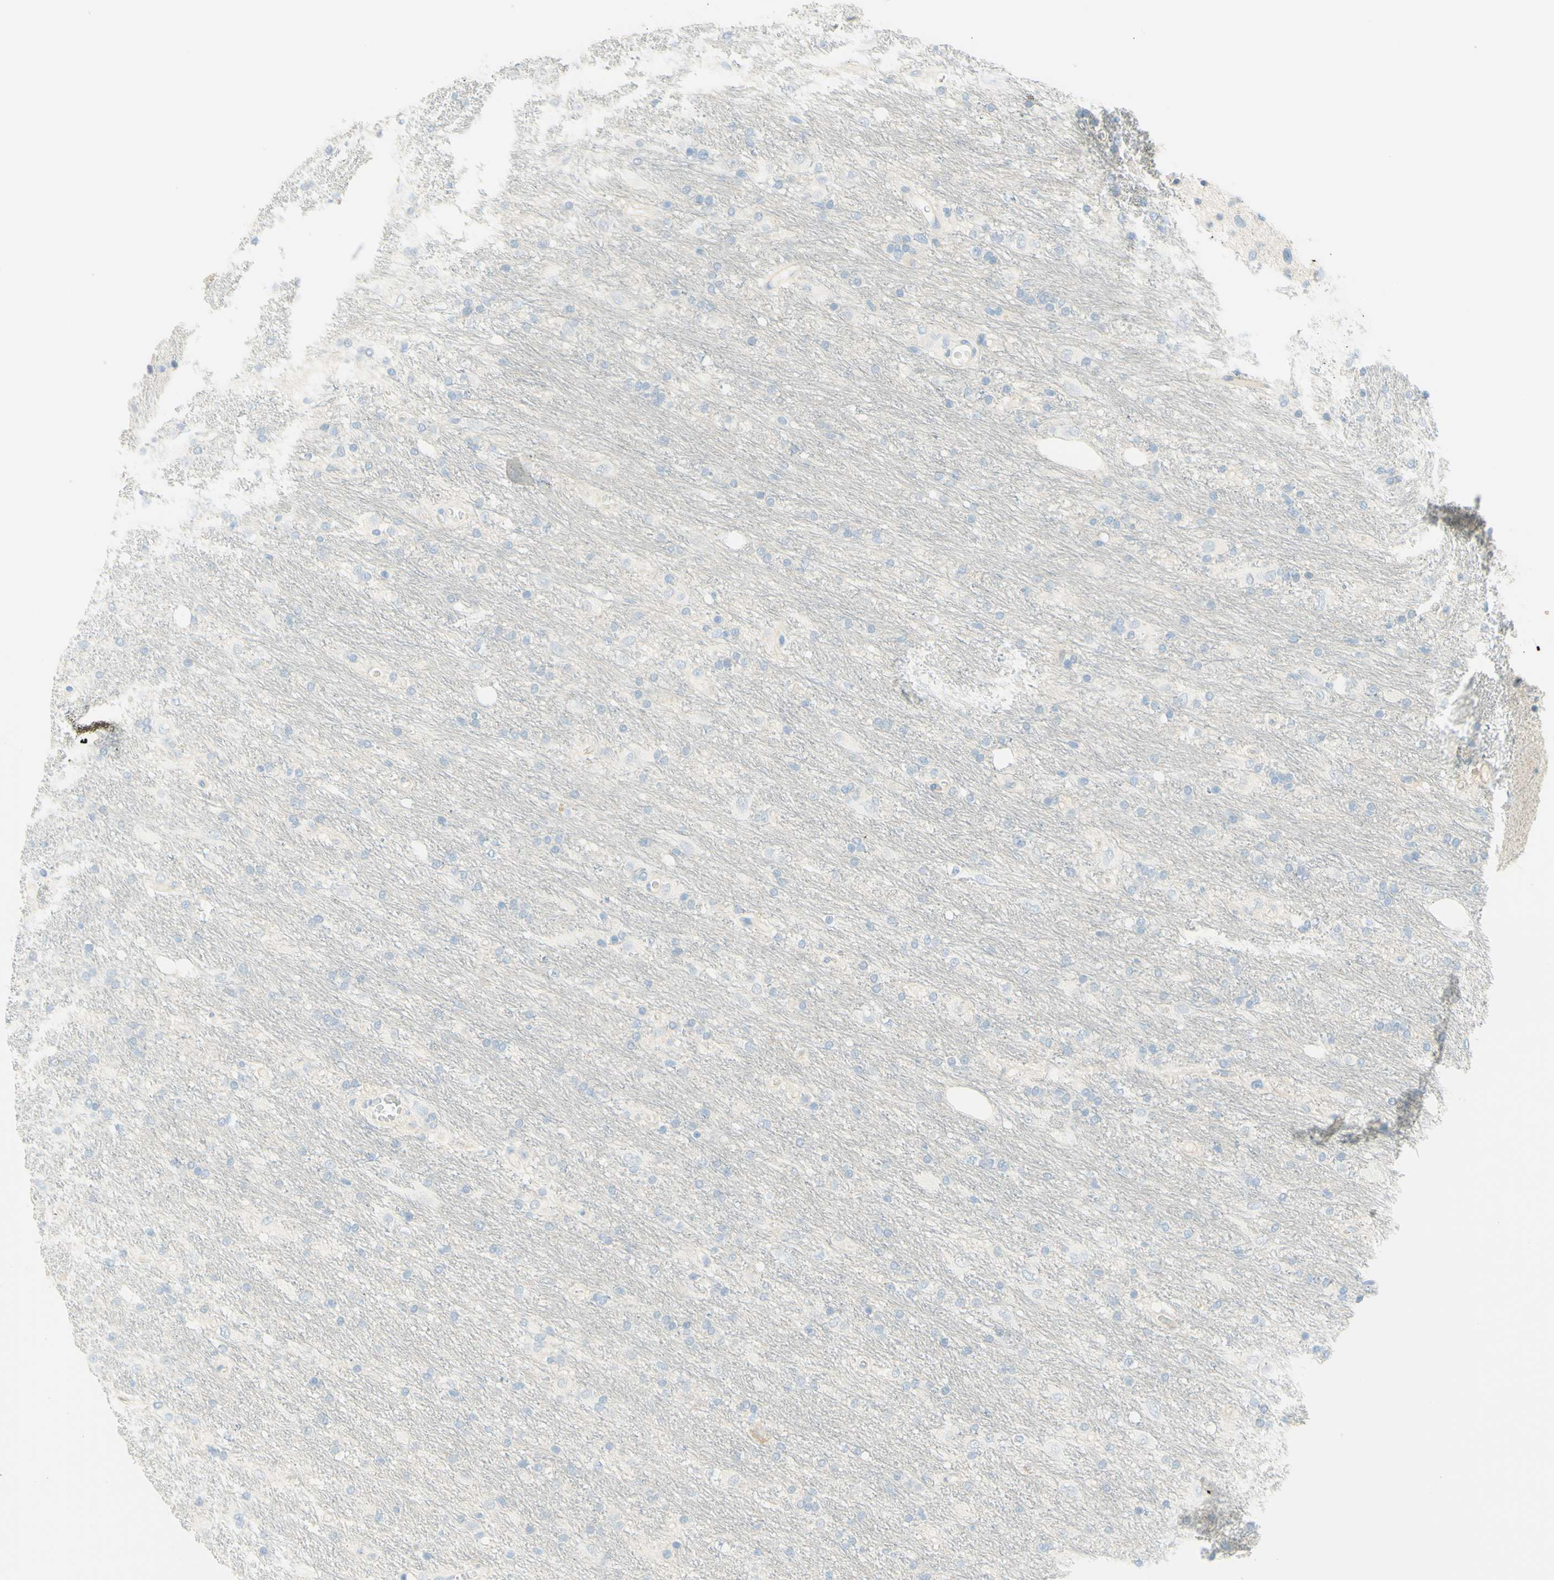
{"staining": {"intensity": "negative", "quantity": "none", "location": "none"}, "tissue": "glioma", "cell_type": "Tumor cells", "image_type": "cancer", "snomed": [{"axis": "morphology", "description": "Glioma, malignant, Low grade"}, {"axis": "topography", "description": "Brain"}], "caption": "Immunohistochemical staining of human malignant low-grade glioma demonstrates no significant staining in tumor cells. (DAB IHC with hematoxylin counter stain).", "gene": "TMEM132D", "patient": {"sex": "male", "age": 77}}